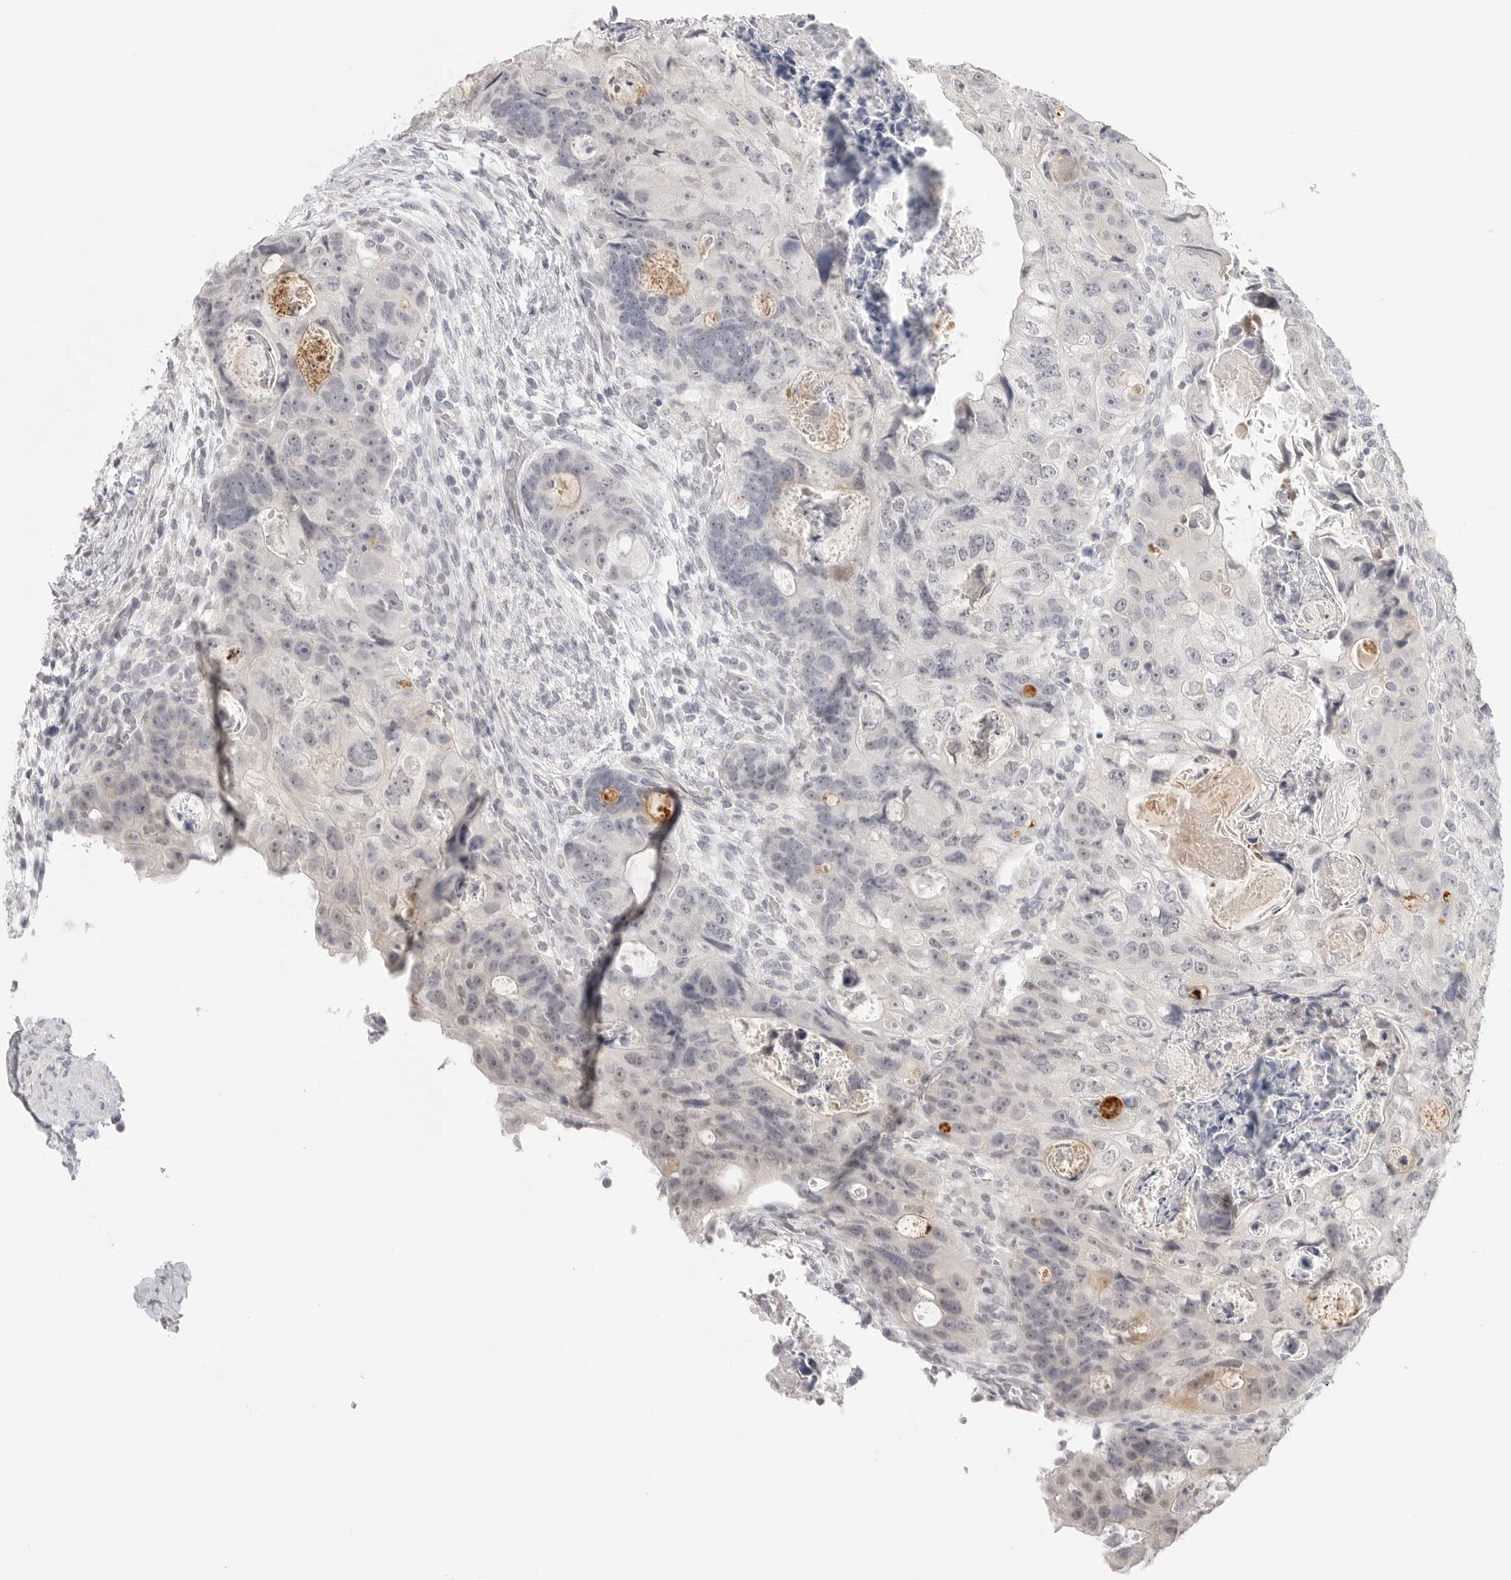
{"staining": {"intensity": "negative", "quantity": "none", "location": "none"}, "tissue": "colorectal cancer", "cell_type": "Tumor cells", "image_type": "cancer", "snomed": [{"axis": "morphology", "description": "Adenocarcinoma, NOS"}, {"axis": "topography", "description": "Rectum"}], "caption": "High magnification brightfield microscopy of adenocarcinoma (colorectal) stained with DAB (brown) and counterstained with hematoxylin (blue): tumor cells show no significant expression.", "gene": "KLK11", "patient": {"sex": "male", "age": 59}}